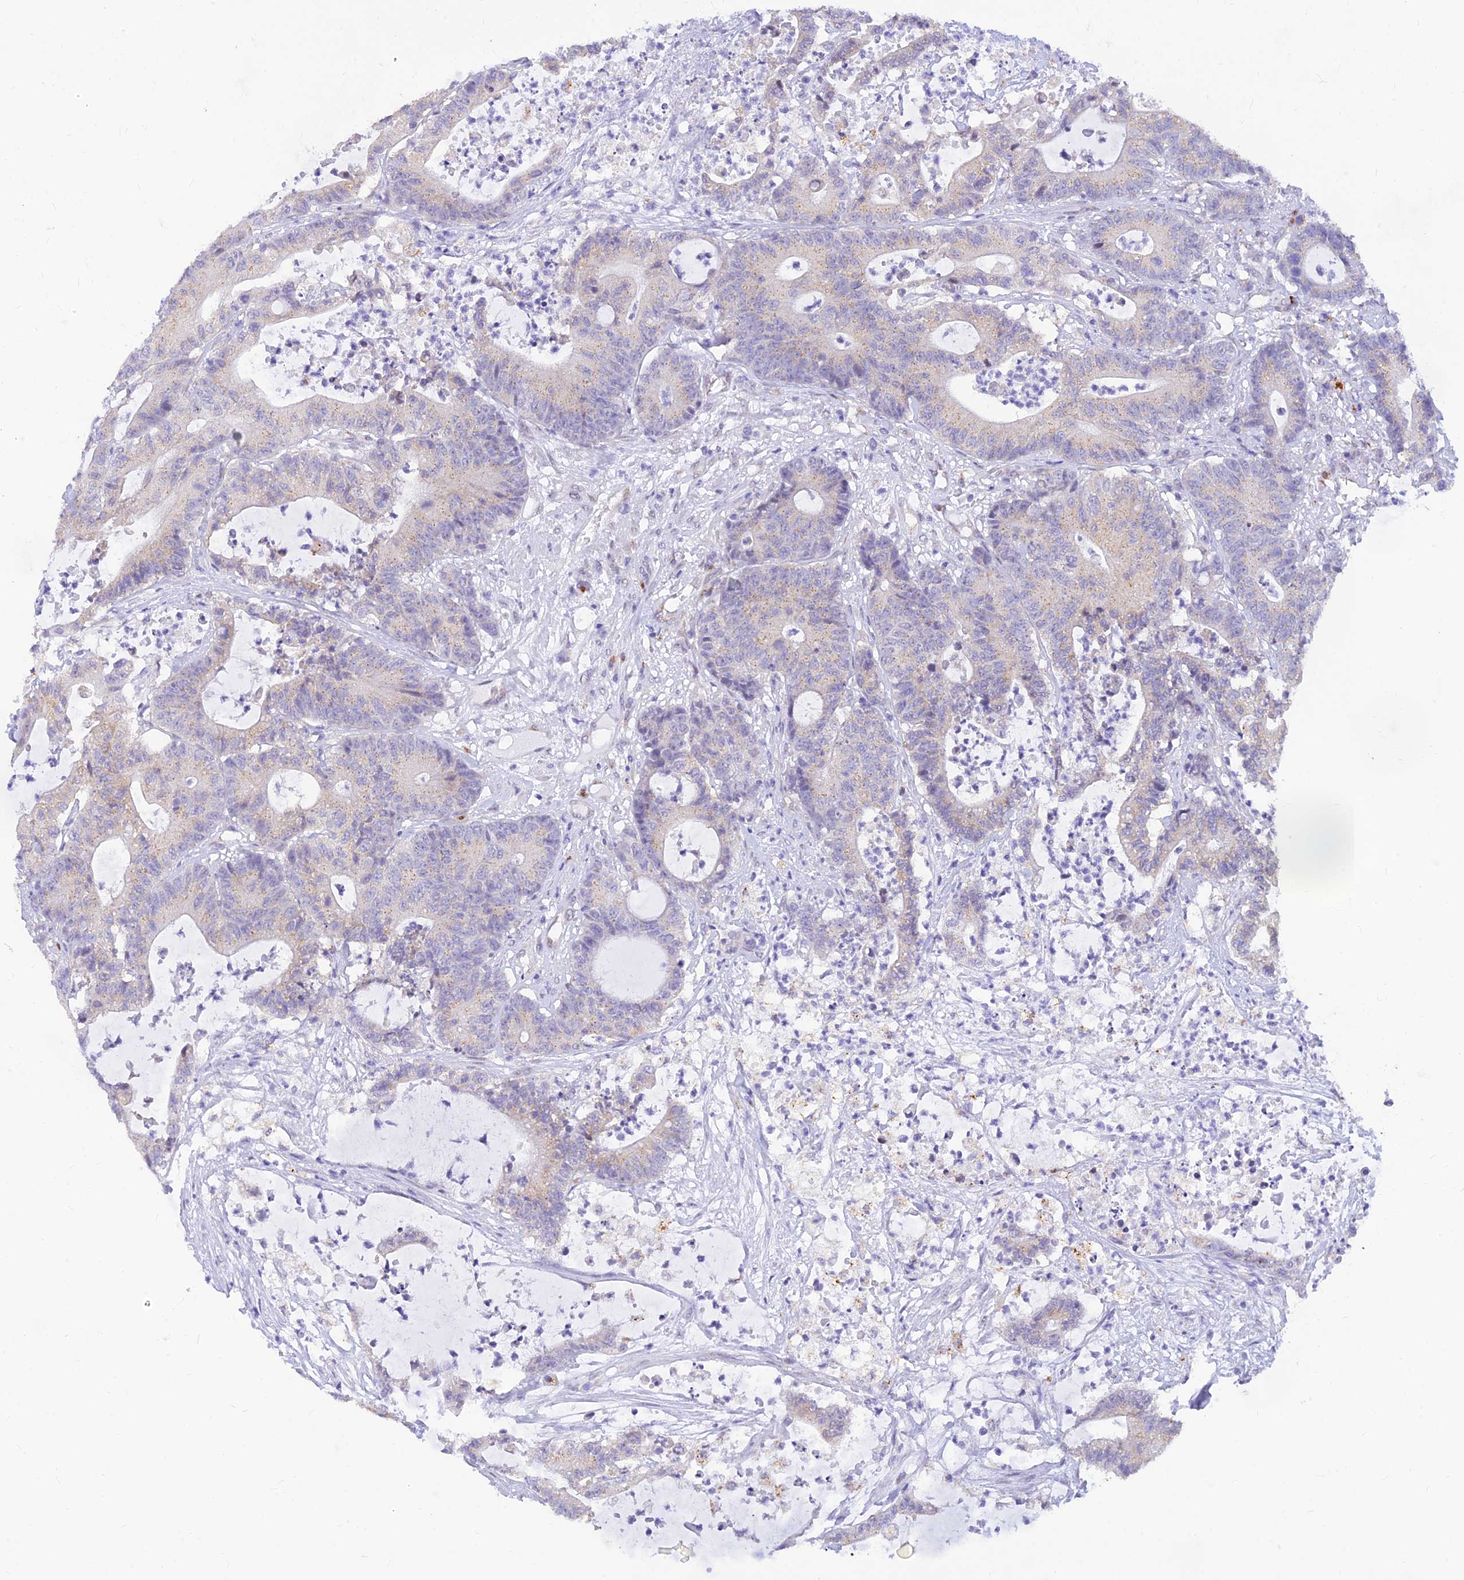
{"staining": {"intensity": "negative", "quantity": "none", "location": "none"}, "tissue": "colorectal cancer", "cell_type": "Tumor cells", "image_type": "cancer", "snomed": [{"axis": "morphology", "description": "Adenocarcinoma, NOS"}, {"axis": "topography", "description": "Colon"}], "caption": "Micrograph shows no protein expression in tumor cells of colorectal adenocarcinoma tissue.", "gene": "INKA1", "patient": {"sex": "female", "age": 84}}